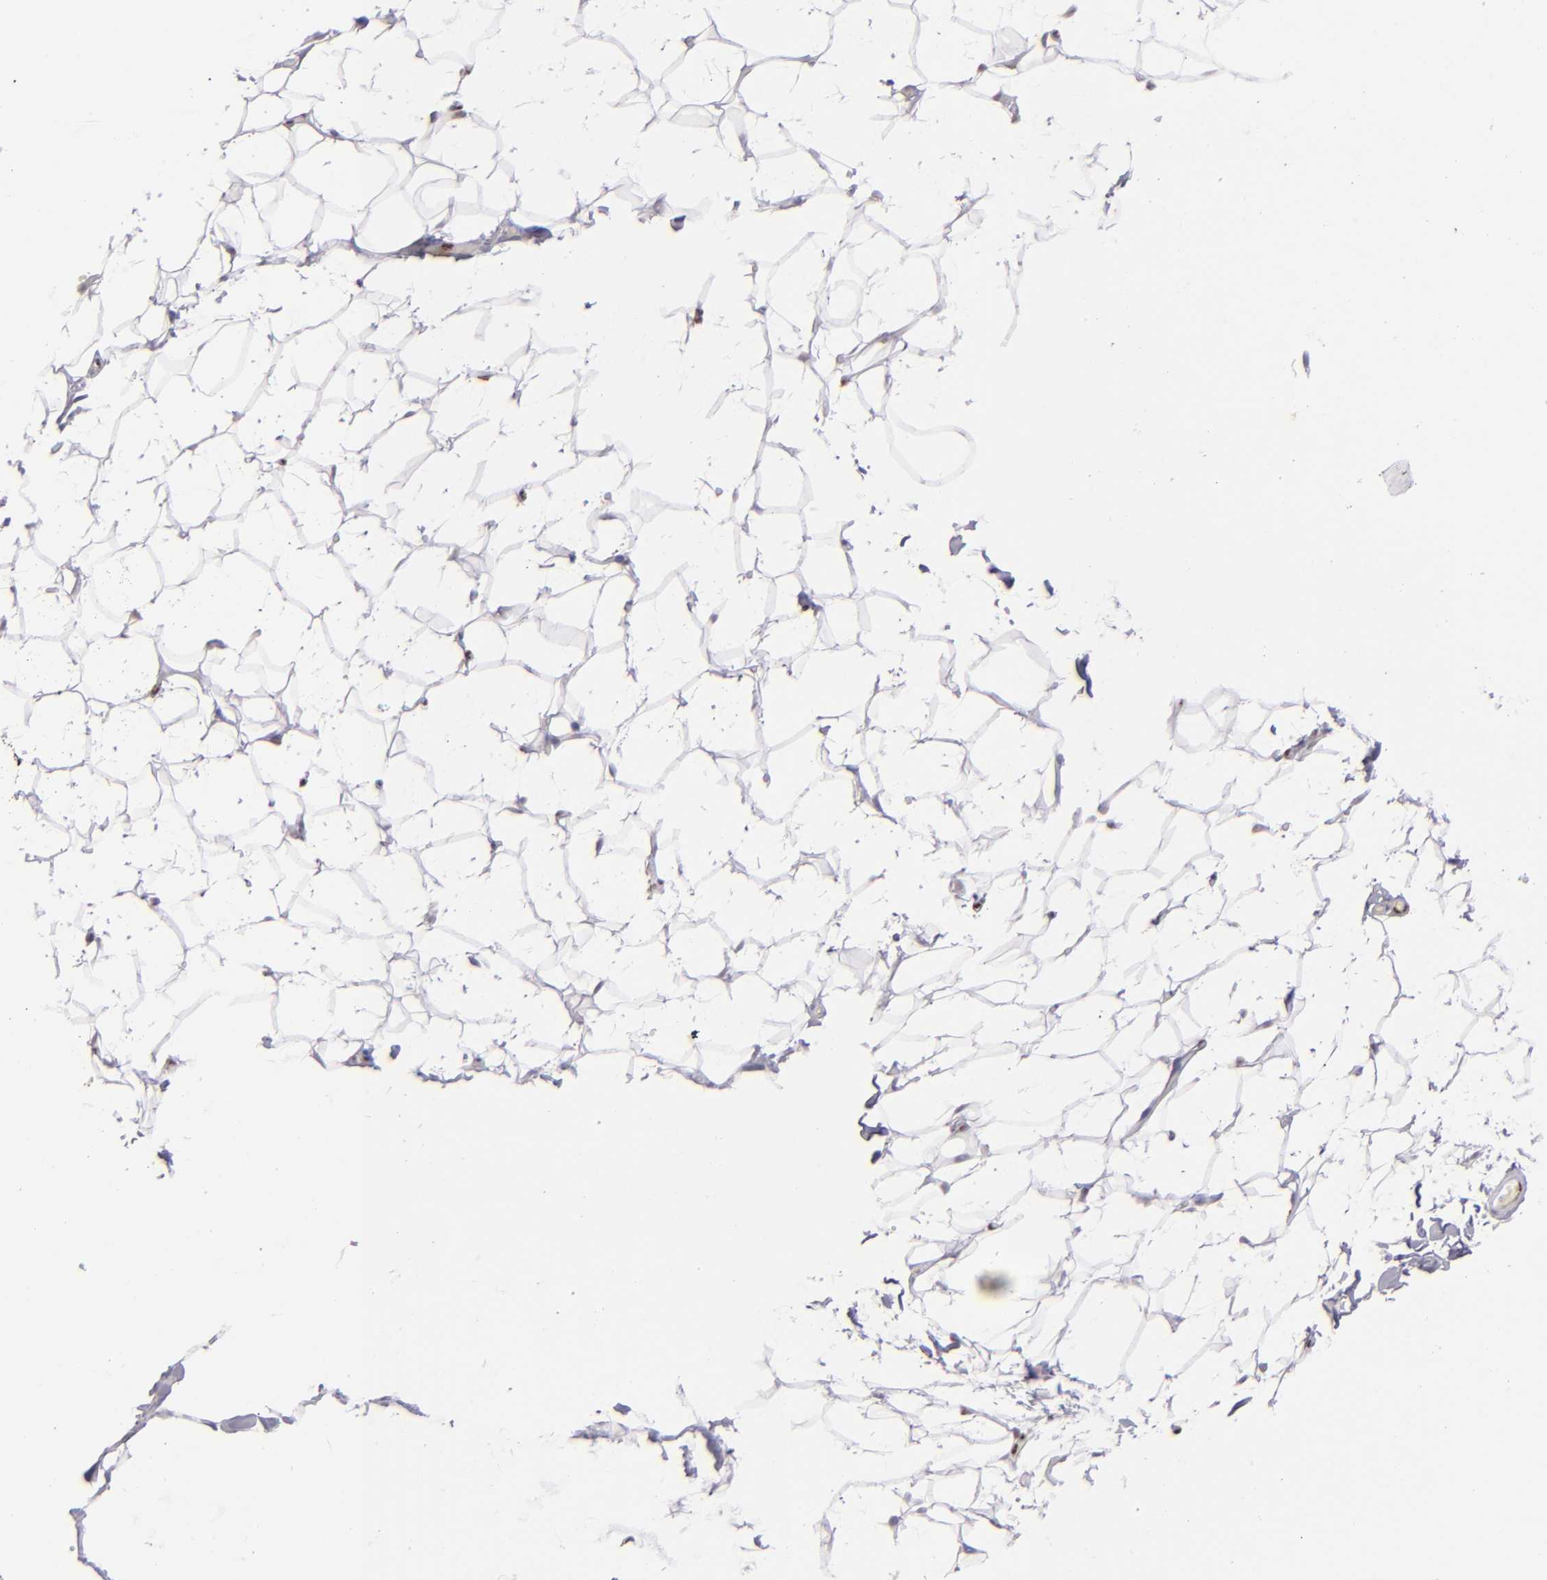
{"staining": {"intensity": "negative", "quantity": "none", "location": "none"}, "tissue": "adipose tissue", "cell_type": "Adipocytes", "image_type": "normal", "snomed": [{"axis": "morphology", "description": "Normal tissue, NOS"}, {"axis": "topography", "description": "Soft tissue"}], "caption": "A photomicrograph of human adipose tissue is negative for staining in adipocytes. (DAB (3,3'-diaminobenzidine) immunohistochemistry (IHC) with hematoxylin counter stain).", "gene": "TOP3A", "patient": {"sex": "male", "age": 26}}